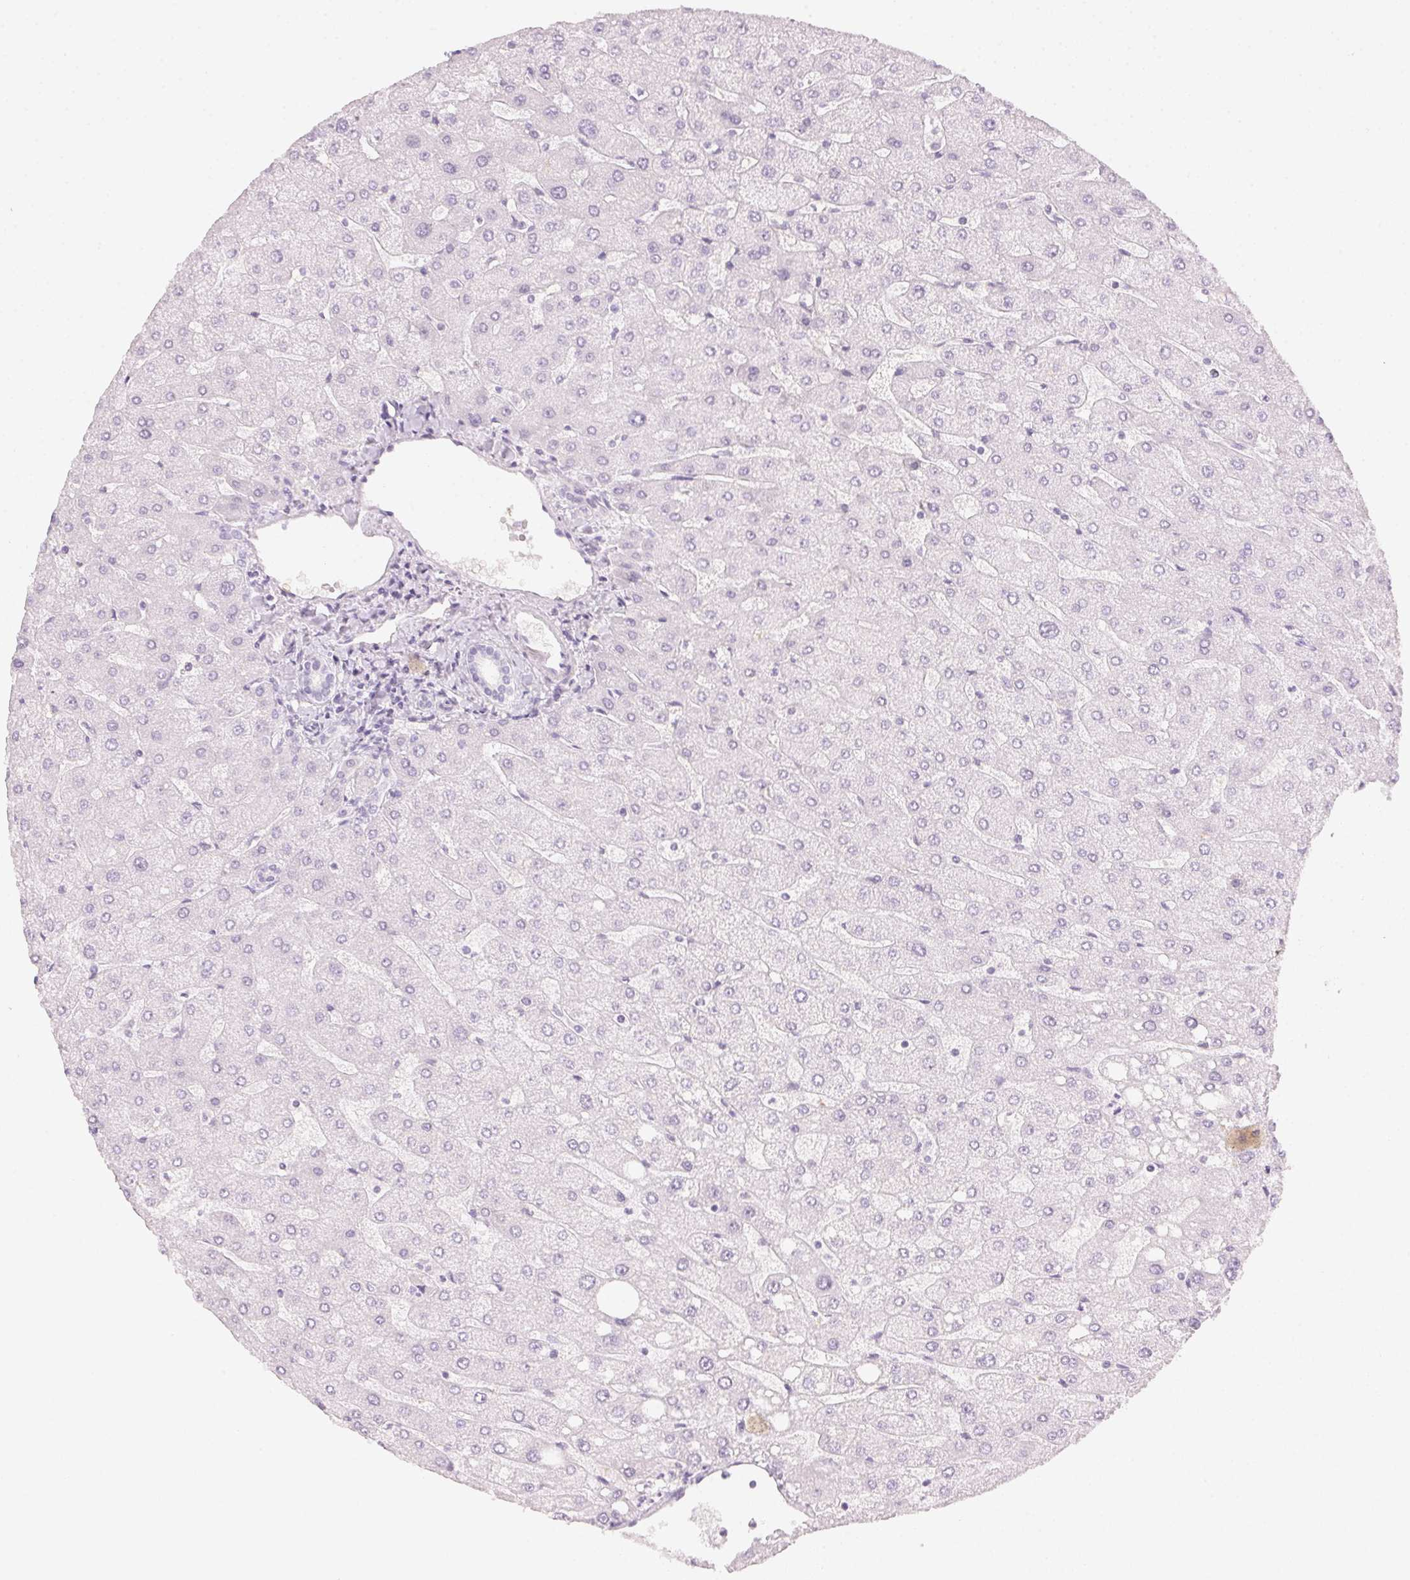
{"staining": {"intensity": "negative", "quantity": "none", "location": "none"}, "tissue": "liver", "cell_type": "Cholangiocytes", "image_type": "normal", "snomed": [{"axis": "morphology", "description": "Normal tissue, NOS"}, {"axis": "topography", "description": "Liver"}], "caption": "There is no significant expression in cholangiocytes of liver. (DAB (3,3'-diaminobenzidine) IHC visualized using brightfield microscopy, high magnification).", "gene": "HOXB13", "patient": {"sex": "male", "age": 67}}